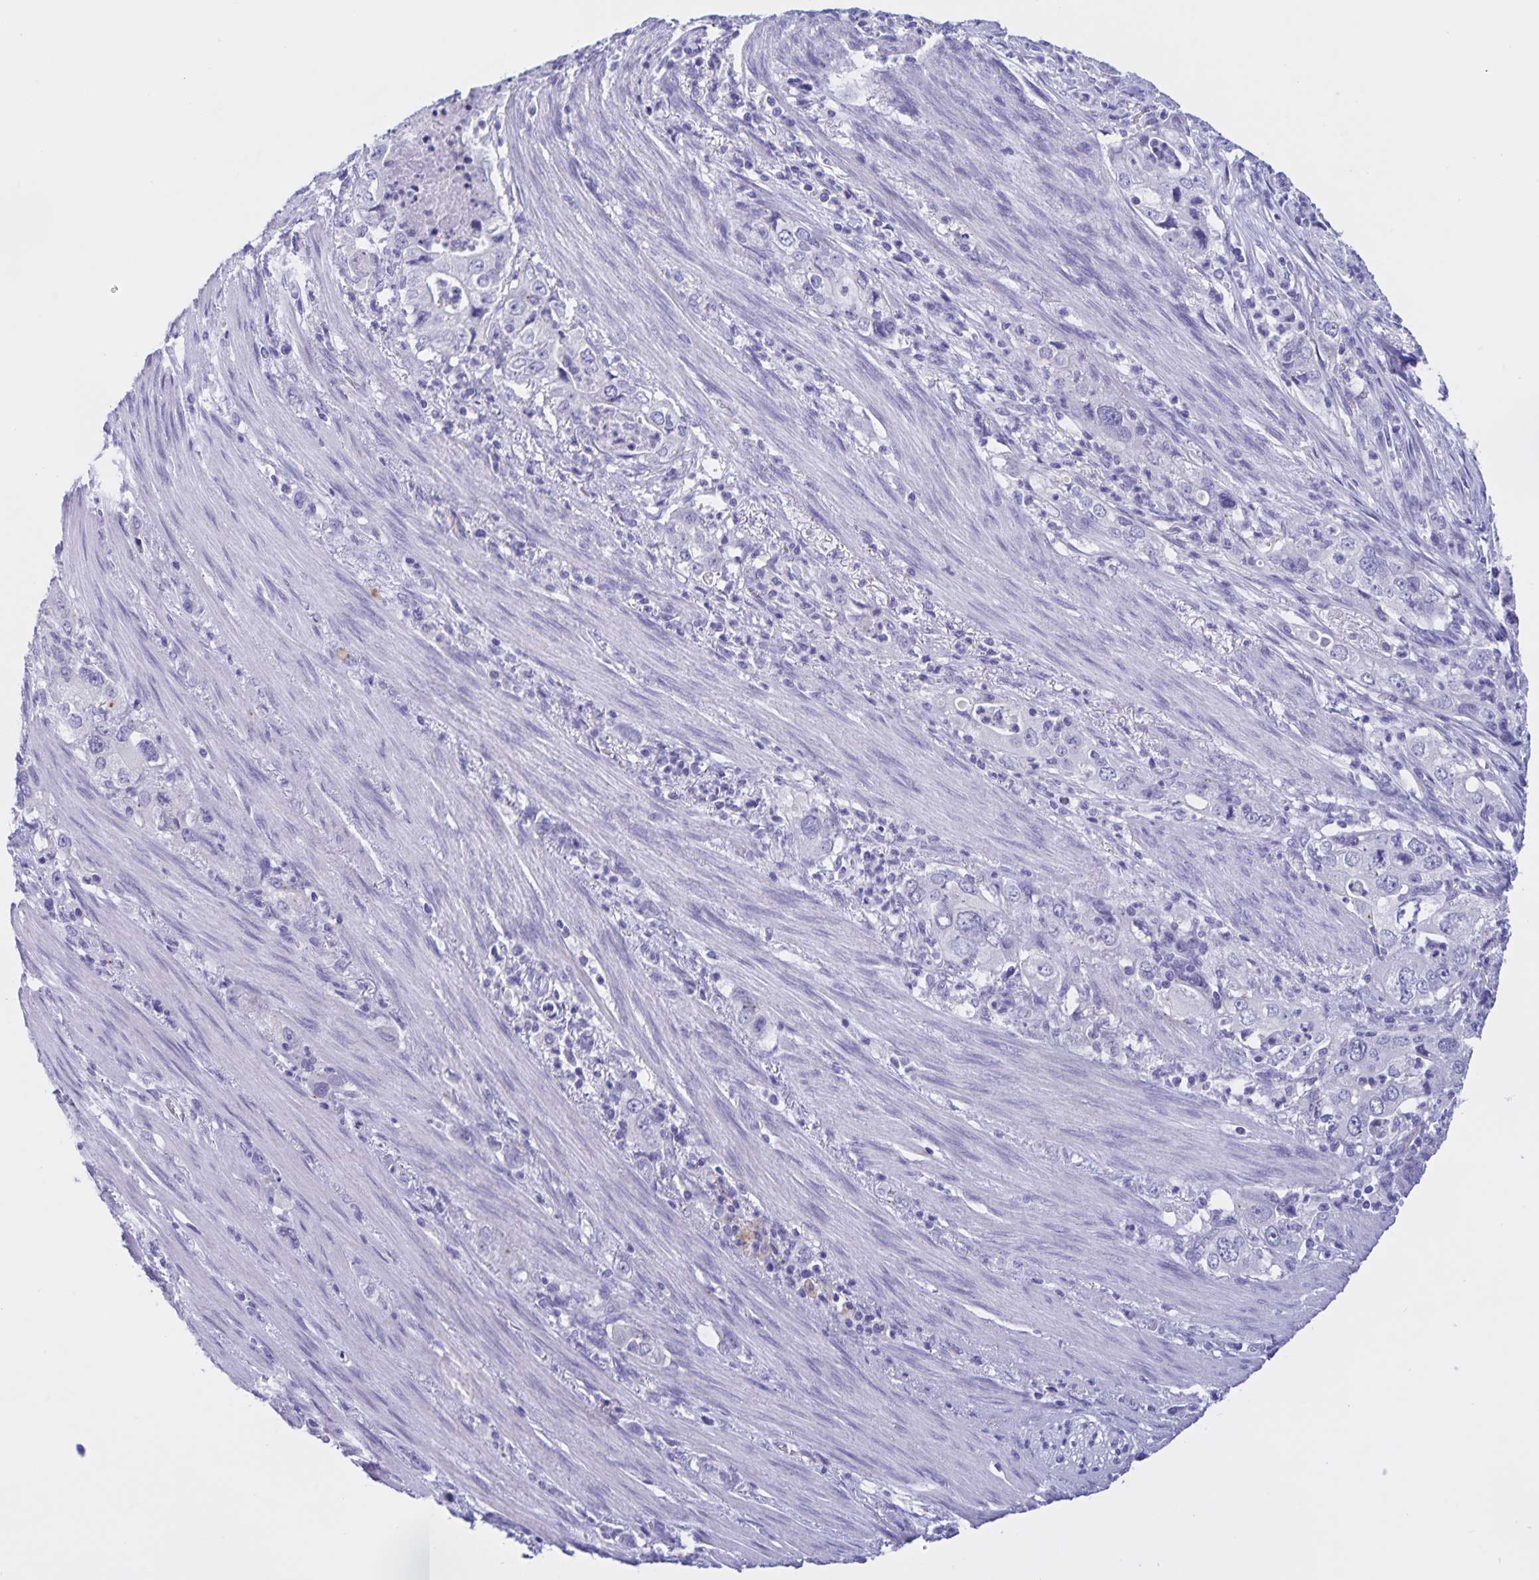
{"staining": {"intensity": "negative", "quantity": "none", "location": "none"}, "tissue": "stomach cancer", "cell_type": "Tumor cells", "image_type": "cancer", "snomed": [{"axis": "morphology", "description": "Adenocarcinoma, NOS"}, {"axis": "topography", "description": "Stomach, upper"}], "caption": "The immunohistochemistry (IHC) micrograph has no significant staining in tumor cells of stomach adenocarcinoma tissue.", "gene": "CATSPER4", "patient": {"sex": "male", "age": 75}}